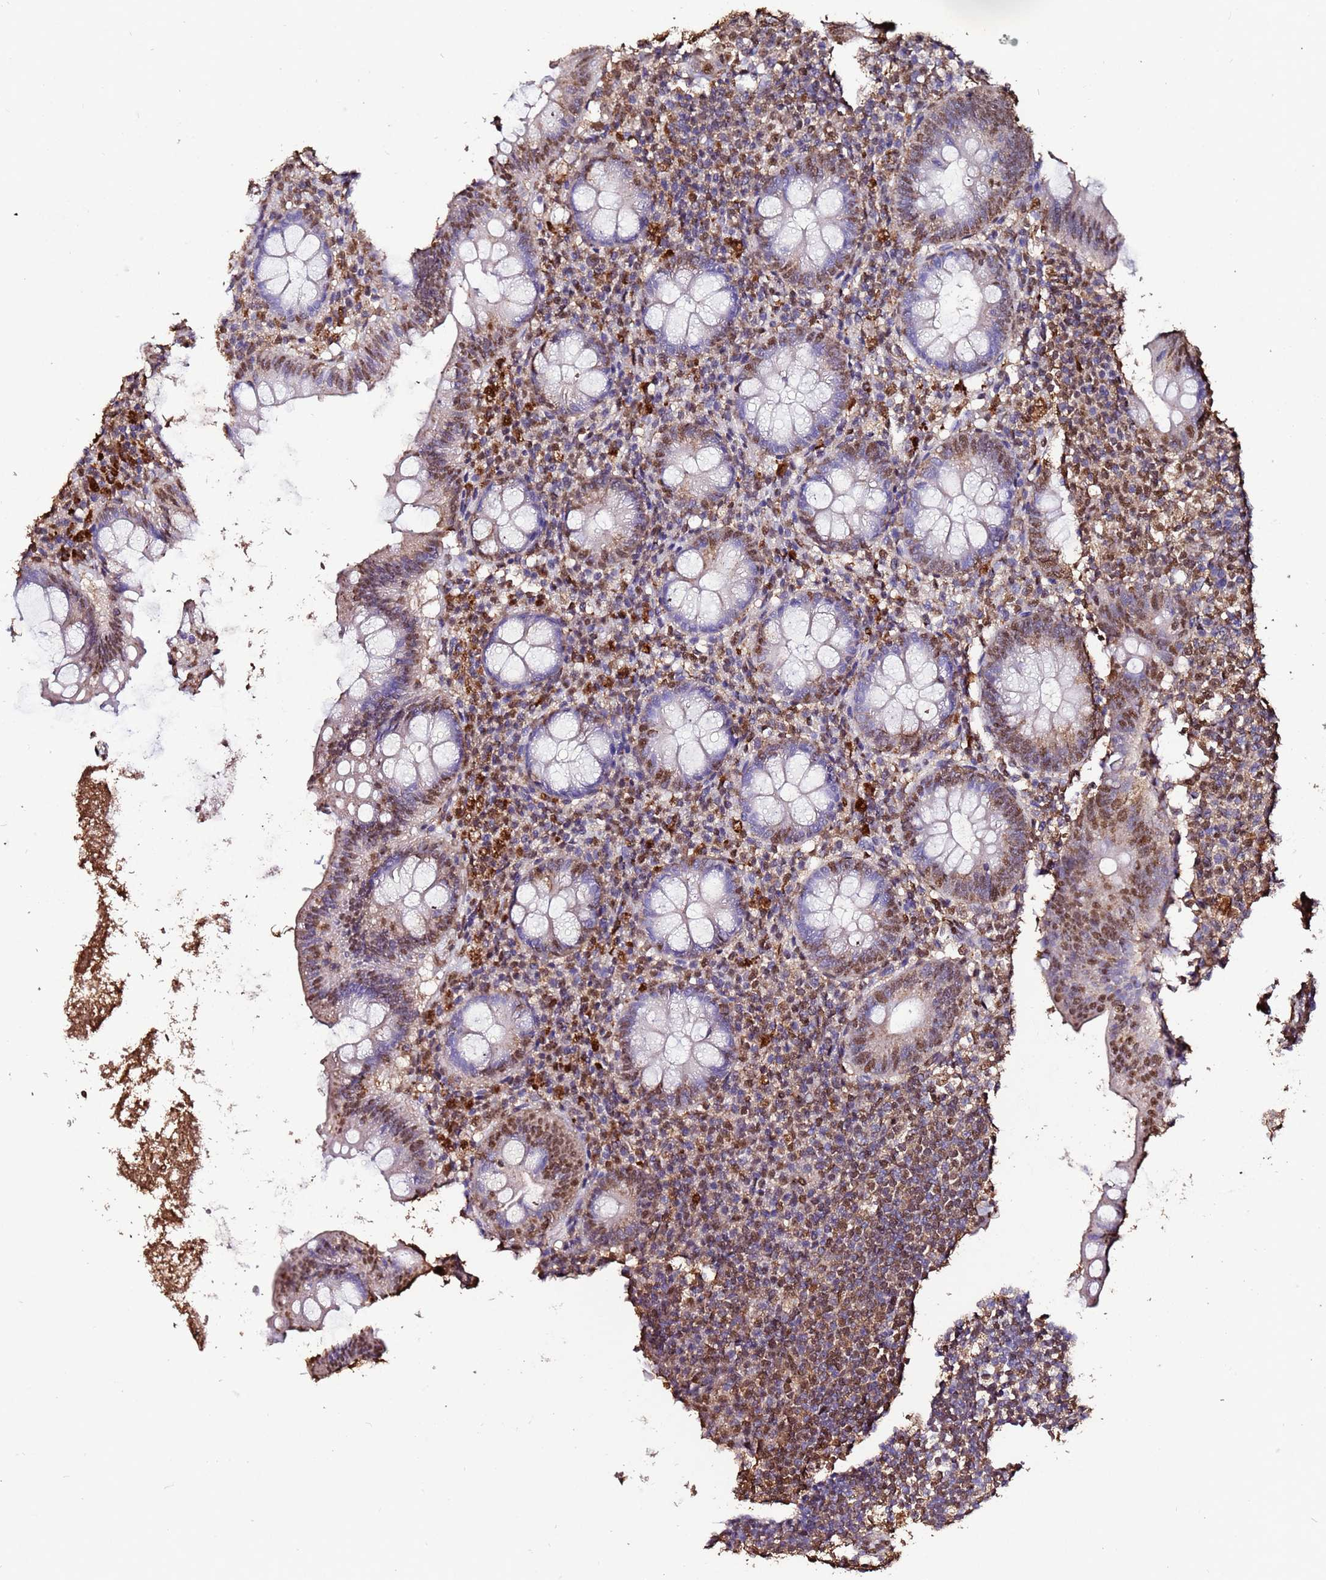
{"staining": {"intensity": "moderate", "quantity": "25%-75%", "location": "nuclear"}, "tissue": "appendix", "cell_type": "Glandular cells", "image_type": "normal", "snomed": [{"axis": "morphology", "description": "Normal tissue, NOS"}, {"axis": "topography", "description": "Appendix"}], "caption": "This micrograph reveals IHC staining of benign appendix, with medium moderate nuclear expression in approximately 25%-75% of glandular cells.", "gene": "TRIP6", "patient": {"sex": "female", "age": 51}}